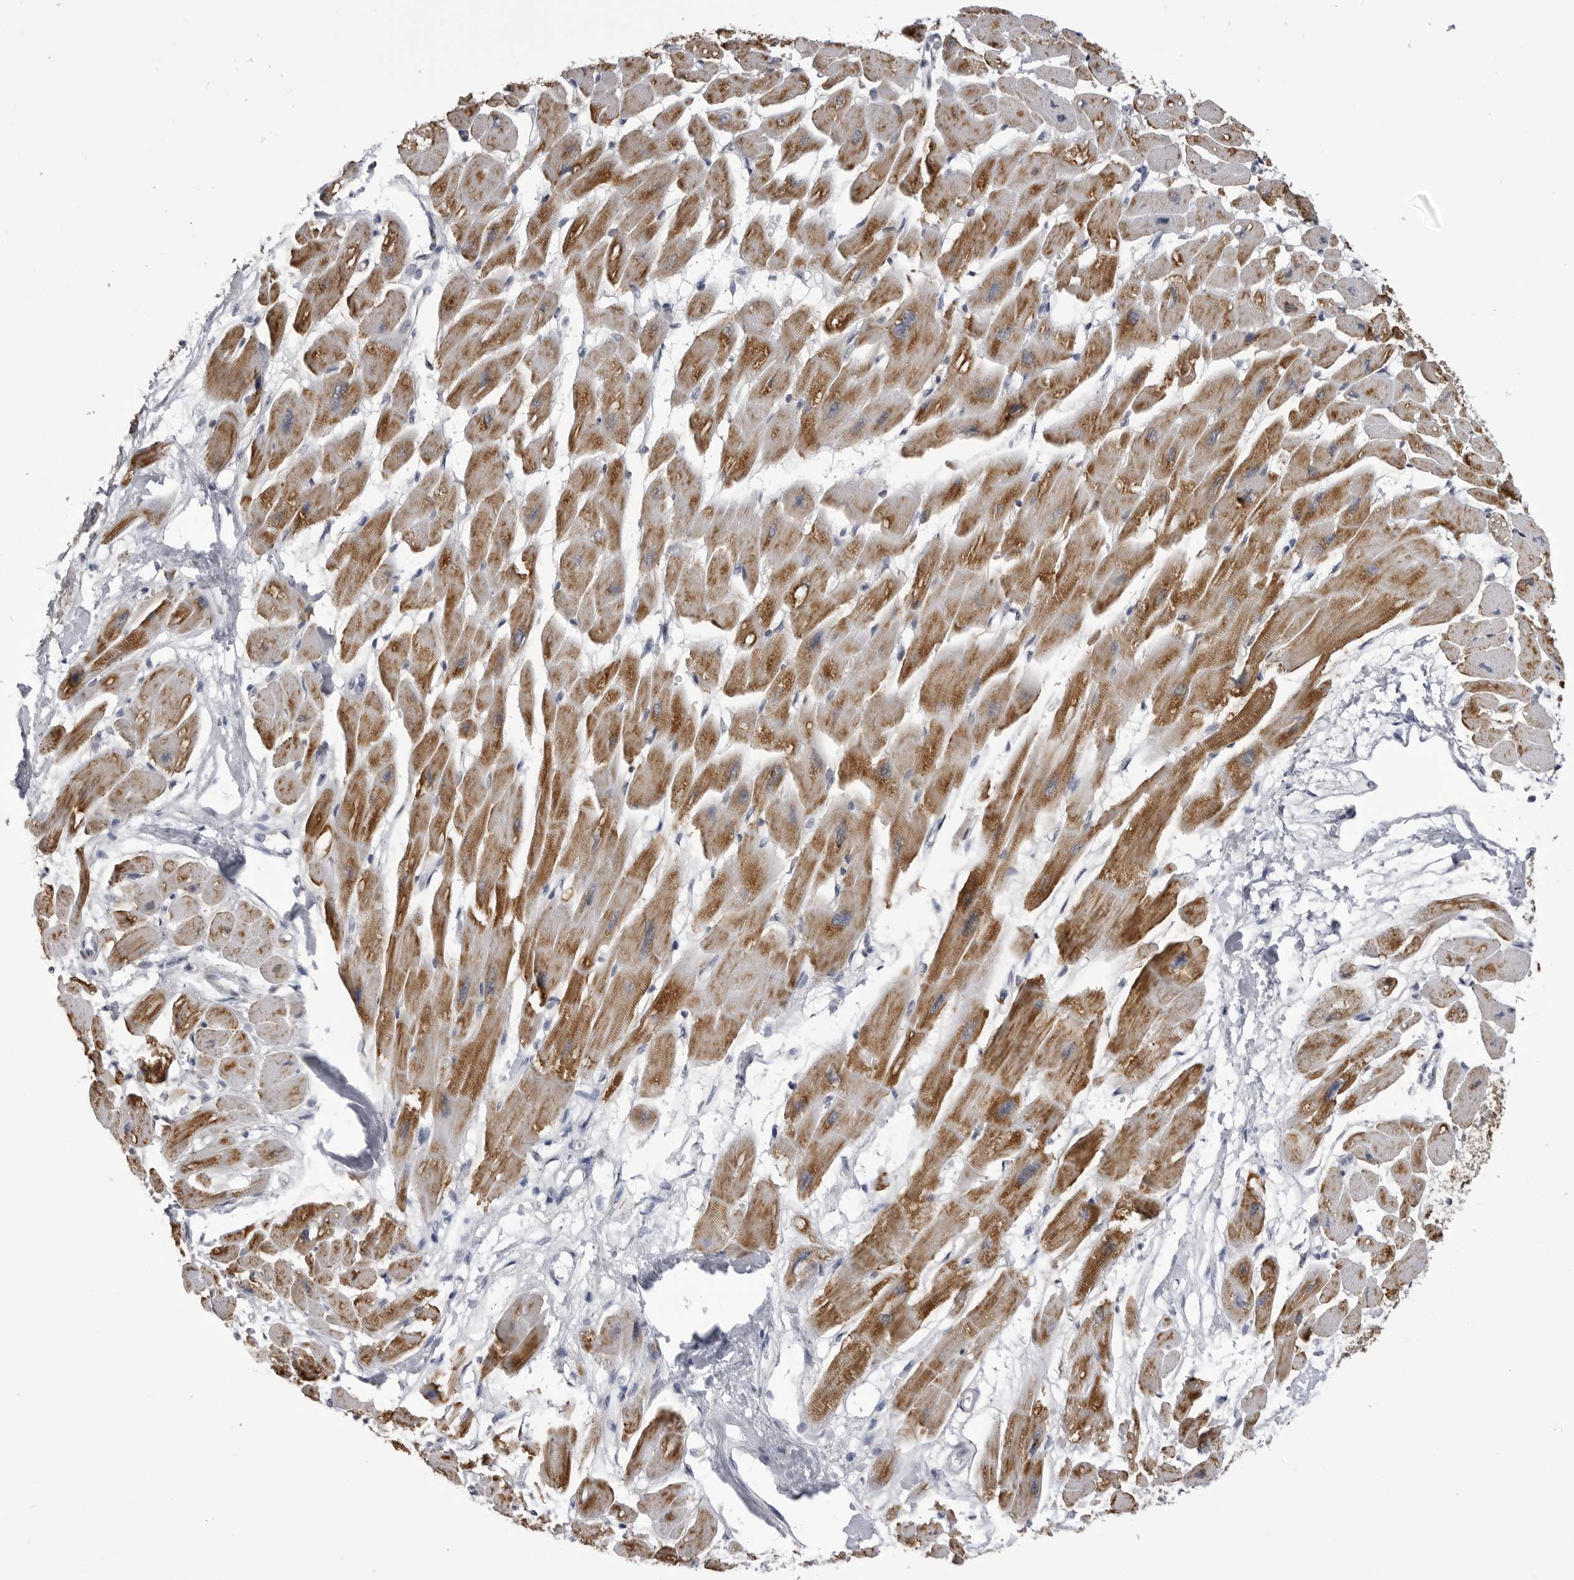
{"staining": {"intensity": "moderate", "quantity": ">75%", "location": "cytoplasmic/membranous"}, "tissue": "heart muscle", "cell_type": "Cardiomyocytes", "image_type": "normal", "snomed": [{"axis": "morphology", "description": "Normal tissue, NOS"}, {"axis": "topography", "description": "Heart"}], "caption": "Human heart muscle stained for a protein (brown) displays moderate cytoplasmic/membranous positive expression in about >75% of cardiomyocytes.", "gene": "FH", "patient": {"sex": "female", "age": 54}}